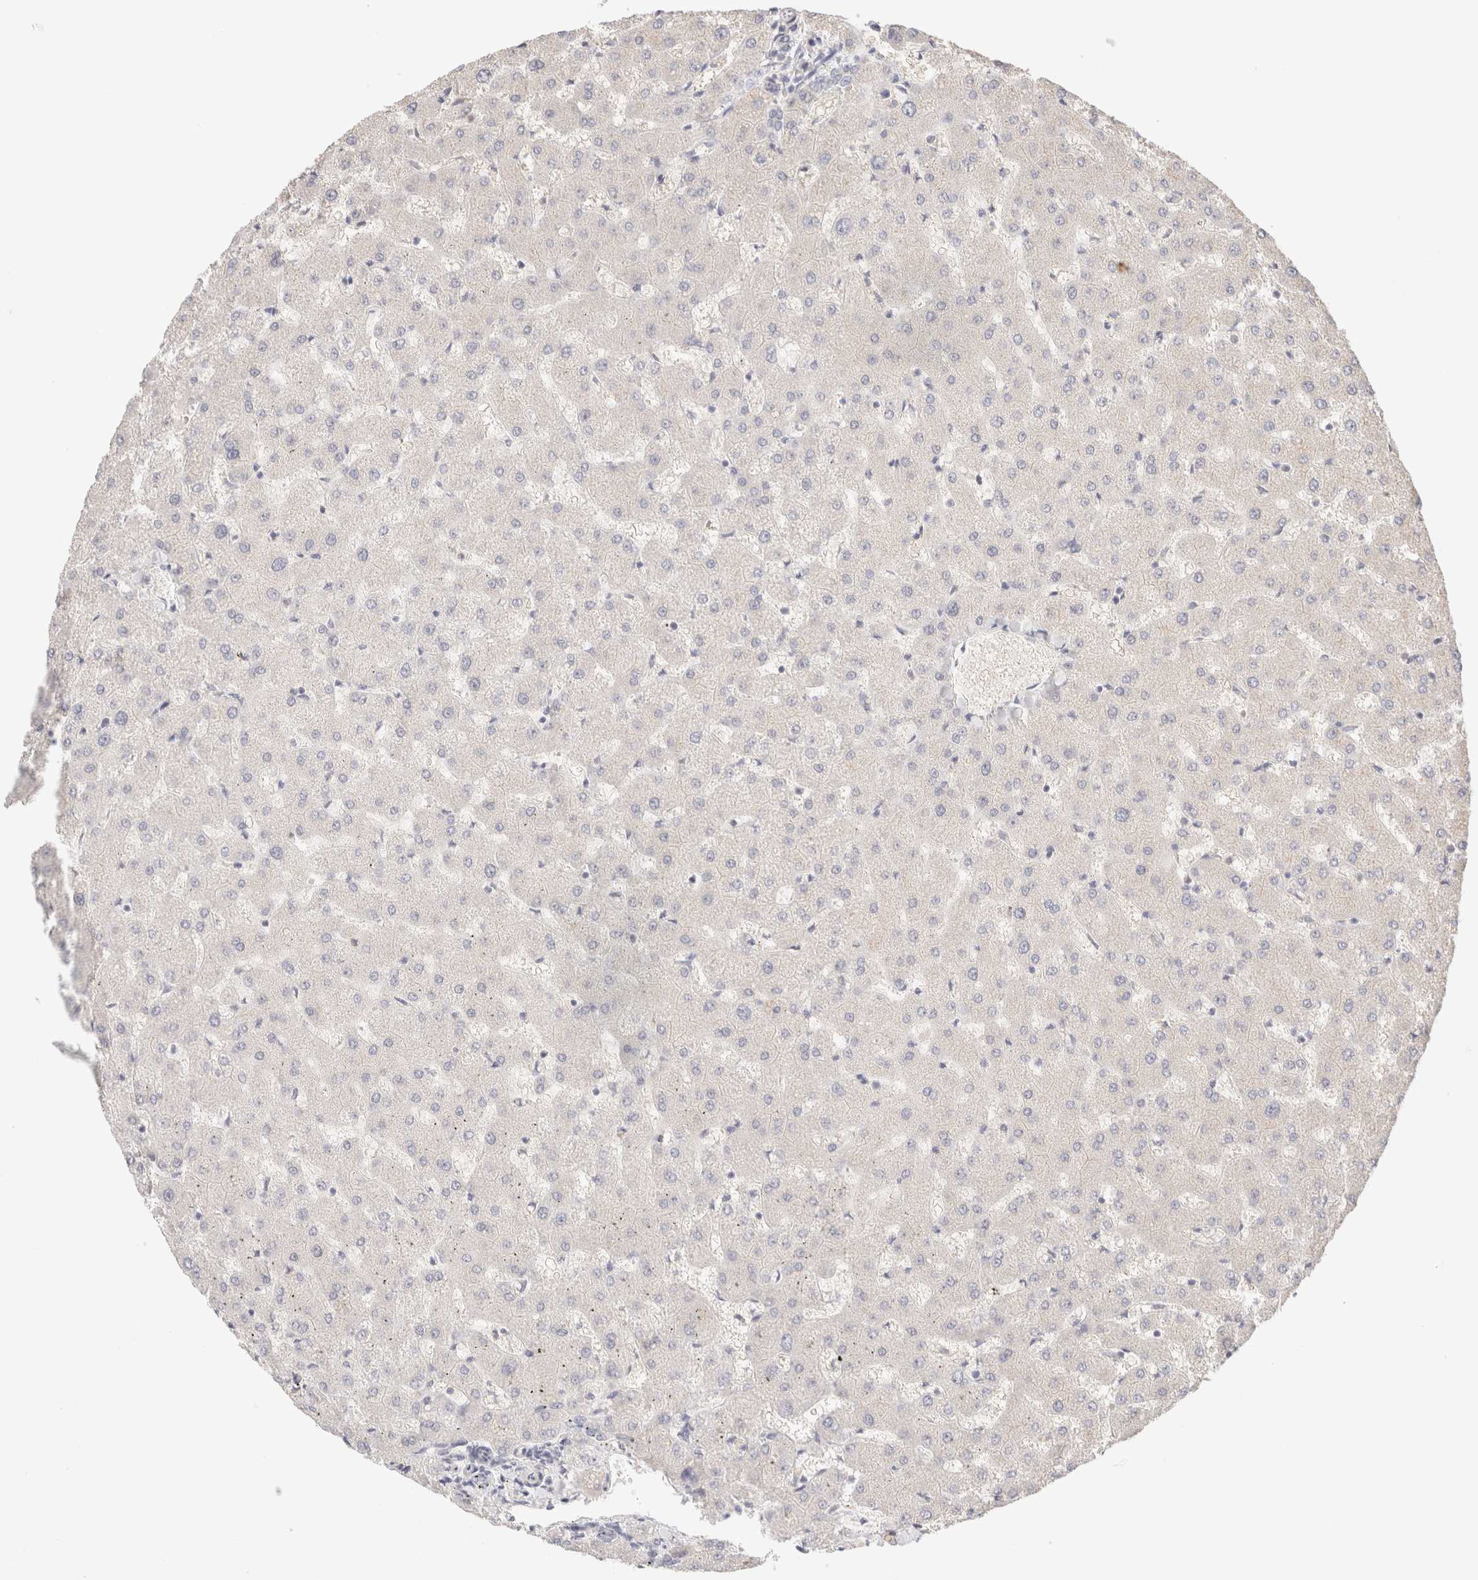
{"staining": {"intensity": "negative", "quantity": "none", "location": "none"}, "tissue": "liver", "cell_type": "Cholangiocytes", "image_type": "normal", "snomed": [{"axis": "morphology", "description": "Normal tissue, NOS"}, {"axis": "topography", "description": "Liver"}], "caption": "Immunohistochemistry image of benign liver: liver stained with DAB (3,3'-diaminobenzidine) reveals no significant protein positivity in cholangiocytes. (DAB immunohistochemistry visualized using brightfield microscopy, high magnification).", "gene": "SCGB2A2", "patient": {"sex": "female", "age": 63}}